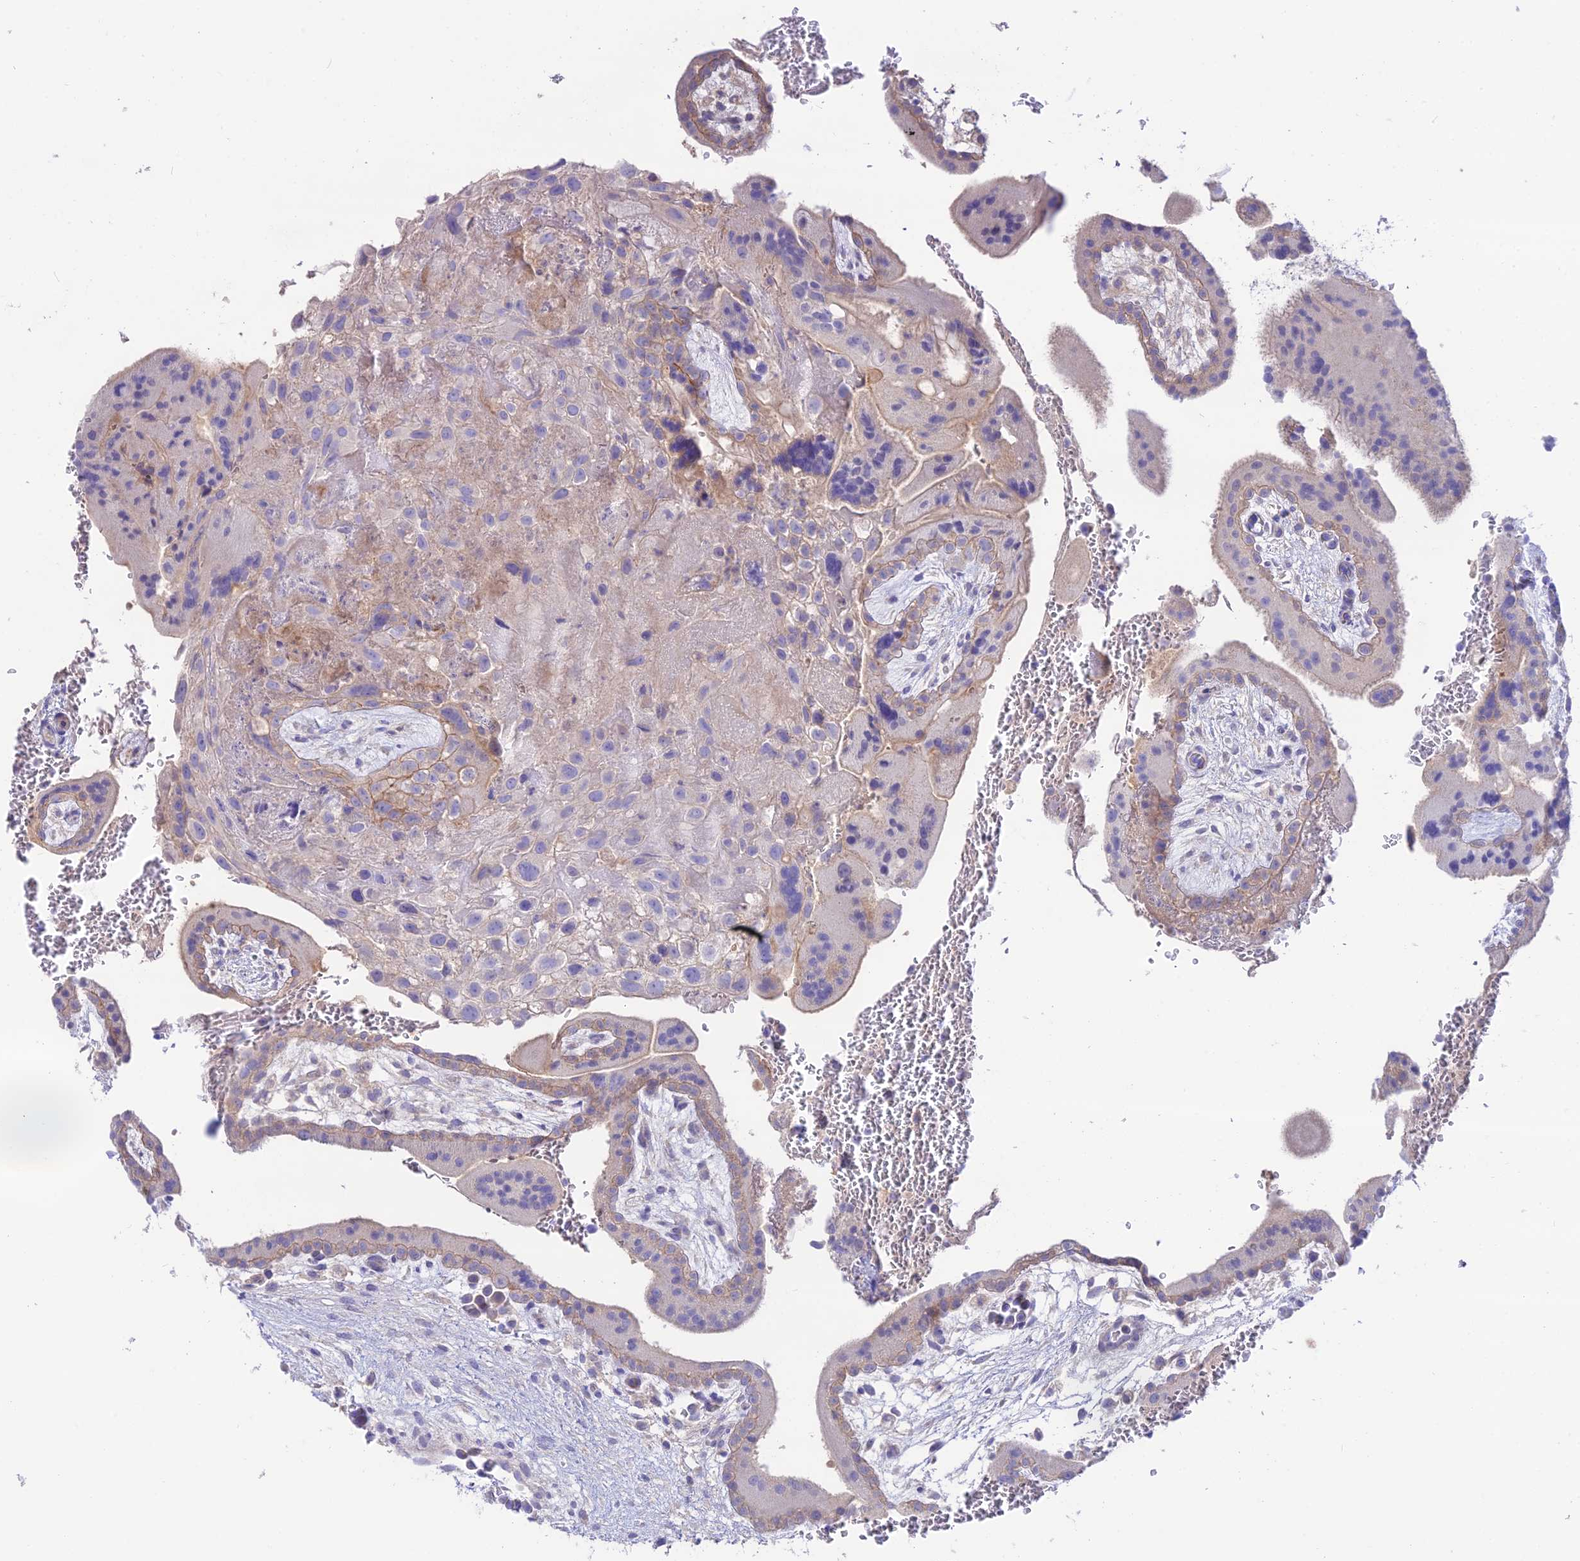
{"staining": {"intensity": "negative", "quantity": "none", "location": "none"}, "tissue": "placenta", "cell_type": "Decidual cells", "image_type": "normal", "snomed": [{"axis": "morphology", "description": "Normal tissue, NOS"}, {"axis": "topography", "description": "Placenta"}], "caption": "A high-resolution histopathology image shows immunohistochemistry staining of benign placenta, which demonstrates no significant positivity in decidual cells.", "gene": "NLRP9", "patient": {"sex": "female", "age": 35}}